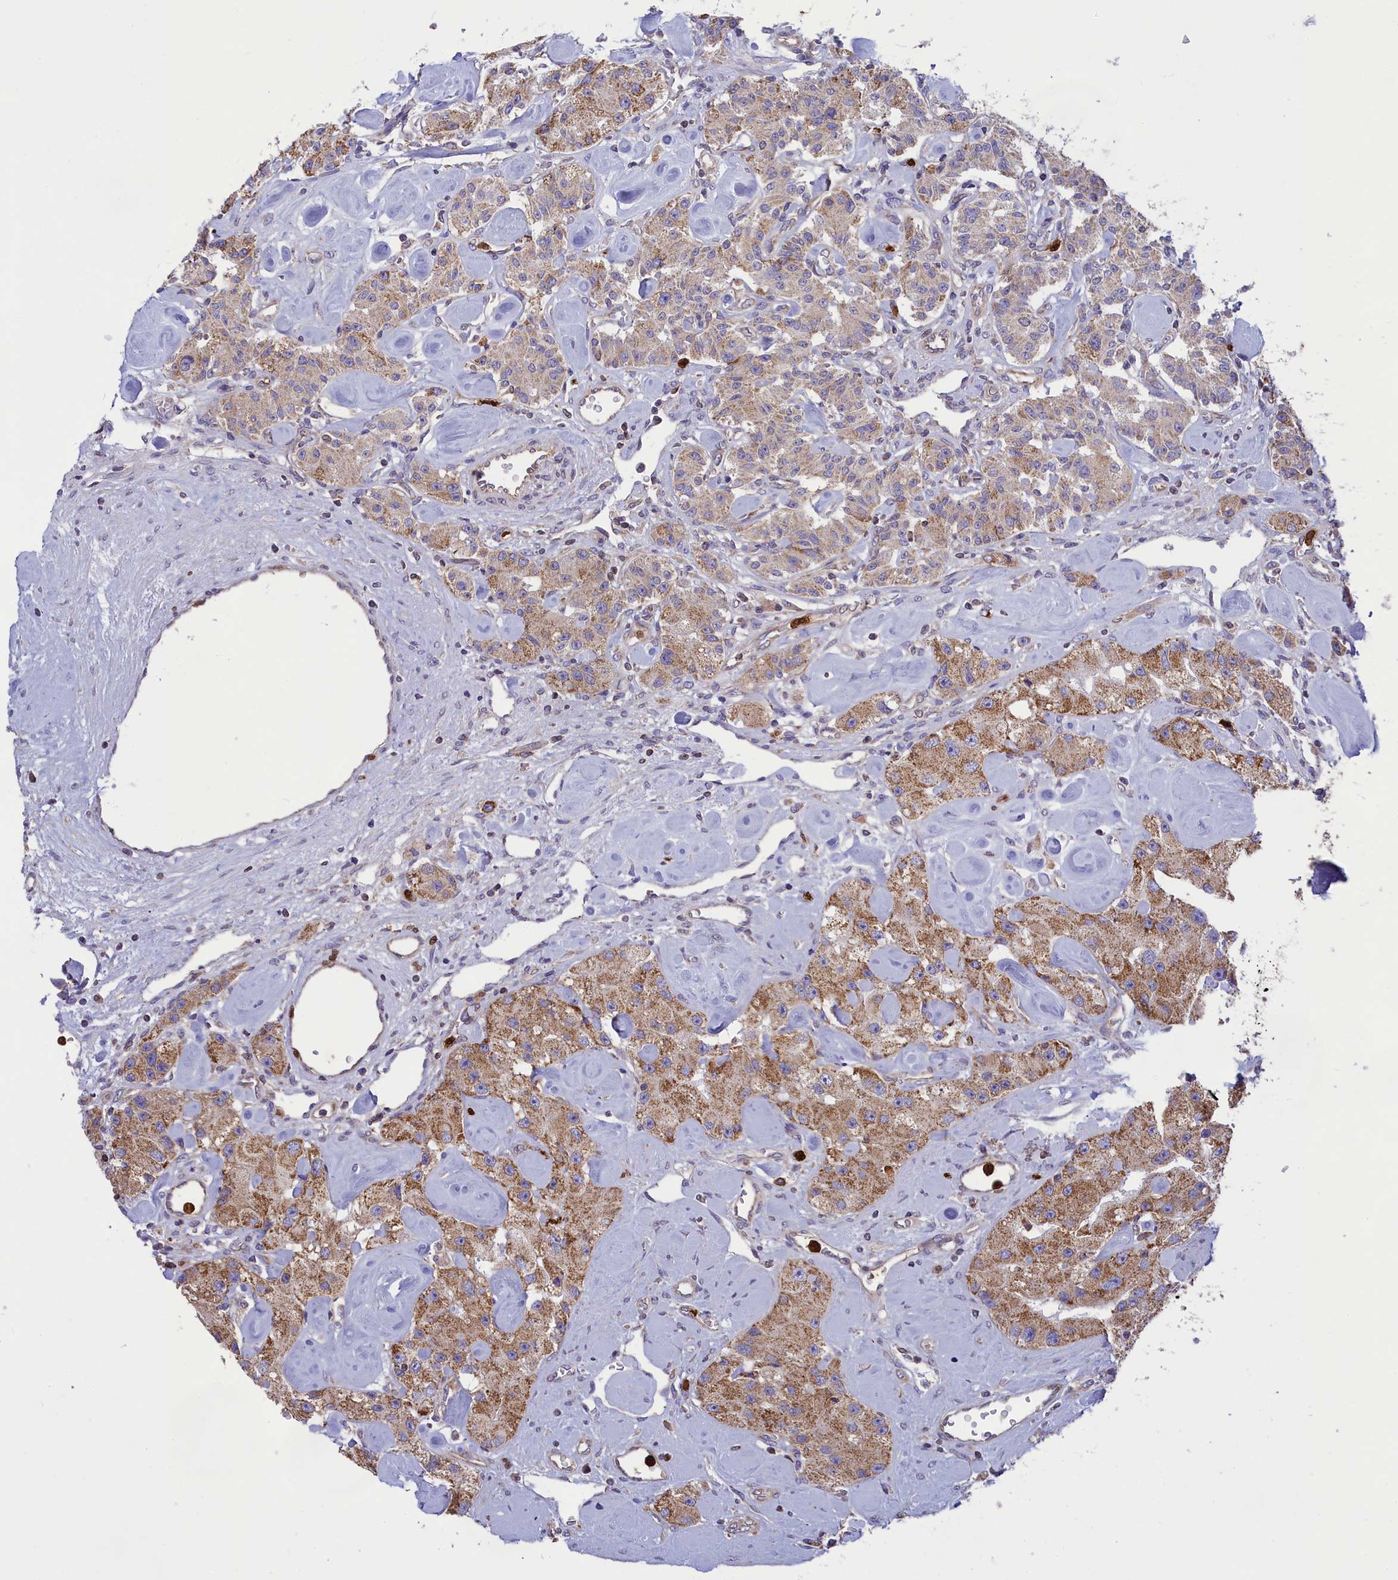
{"staining": {"intensity": "moderate", "quantity": ">75%", "location": "cytoplasmic/membranous"}, "tissue": "carcinoid", "cell_type": "Tumor cells", "image_type": "cancer", "snomed": [{"axis": "morphology", "description": "Carcinoid, malignant, NOS"}, {"axis": "topography", "description": "Pancreas"}], "caption": "A high-resolution image shows immunohistochemistry staining of carcinoid (malignant), which demonstrates moderate cytoplasmic/membranous positivity in about >75% of tumor cells.", "gene": "PKHD1L1", "patient": {"sex": "male", "age": 41}}